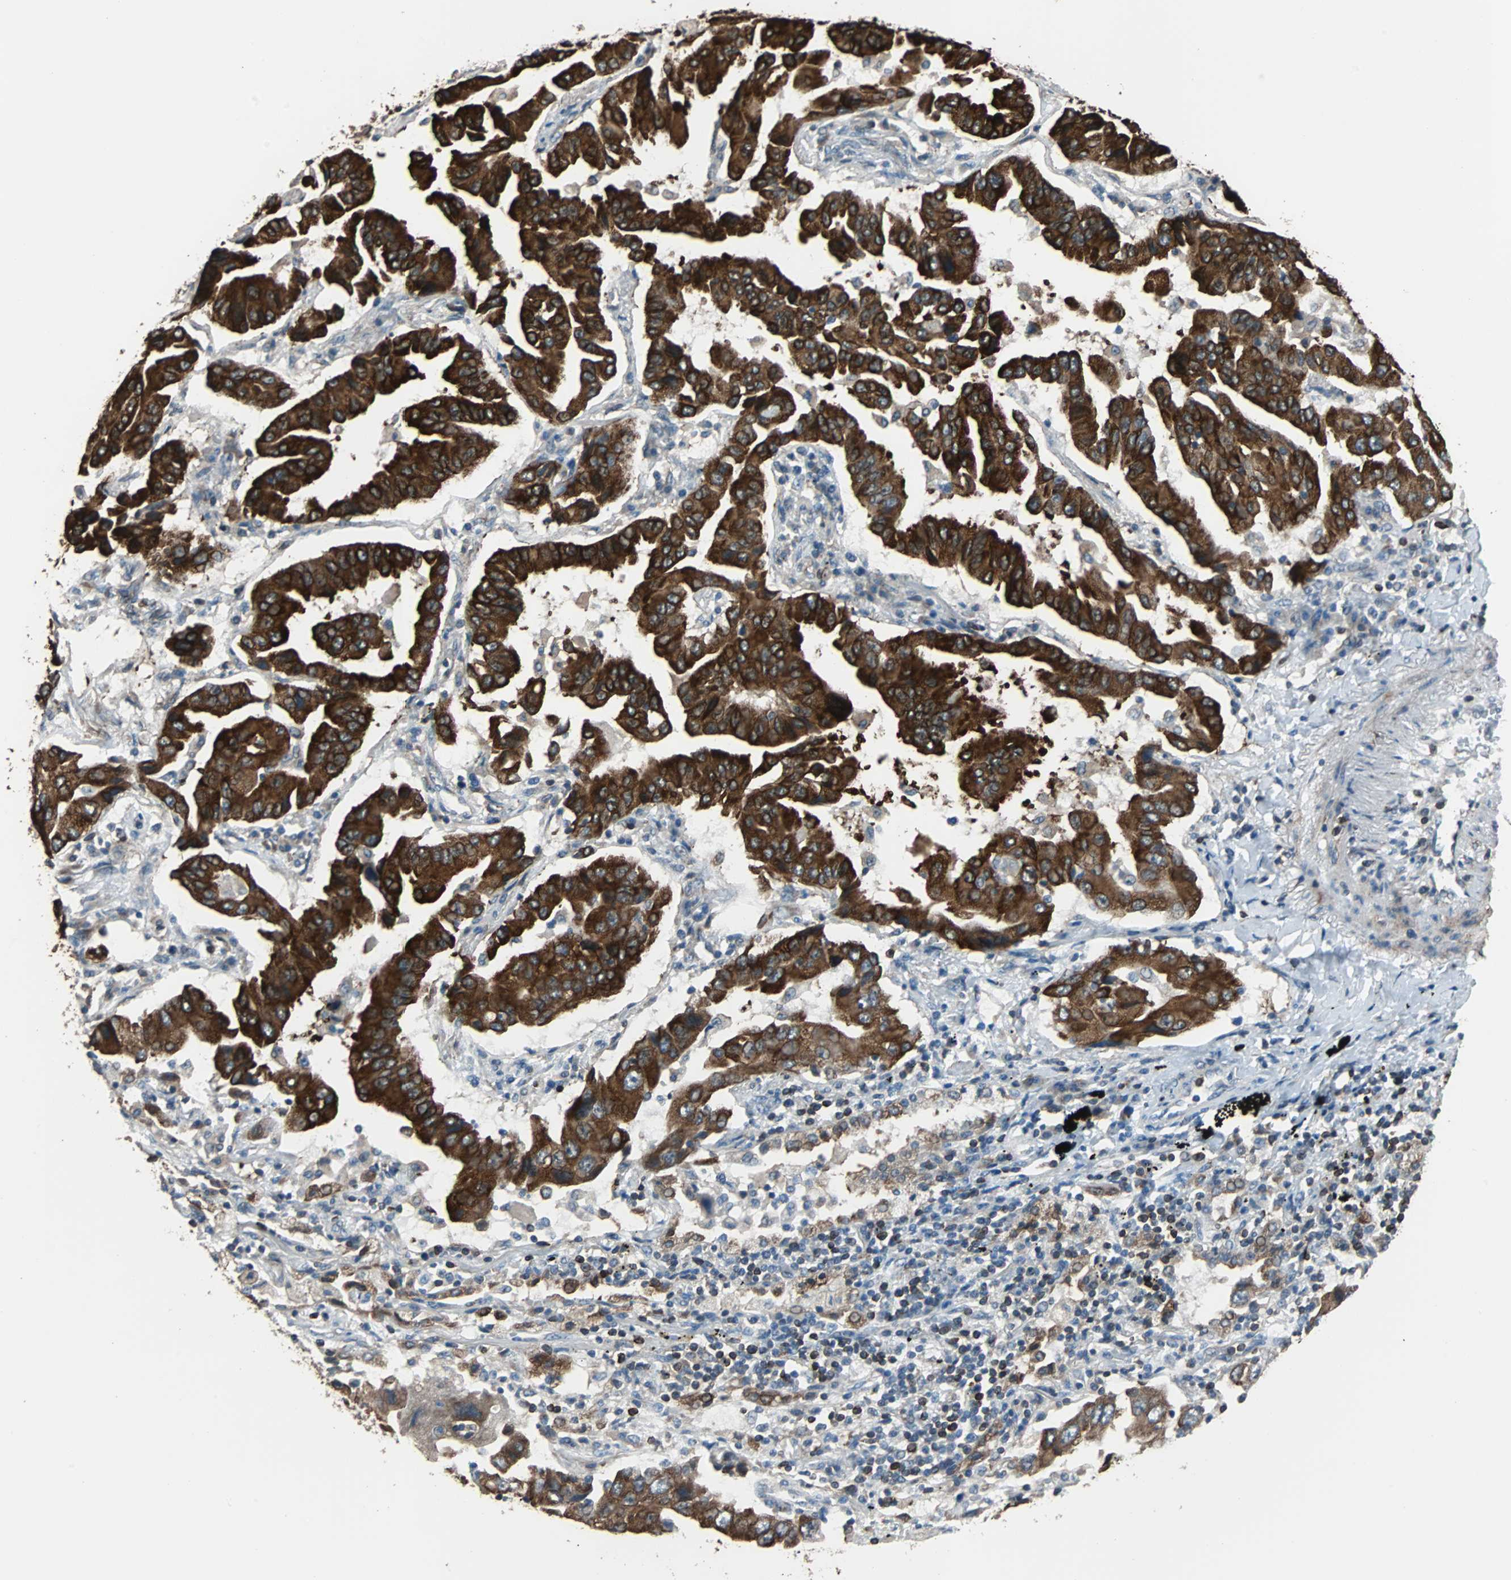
{"staining": {"intensity": "strong", "quantity": ">75%", "location": "cytoplasmic/membranous"}, "tissue": "lung cancer", "cell_type": "Tumor cells", "image_type": "cancer", "snomed": [{"axis": "morphology", "description": "Adenocarcinoma, NOS"}, {"axis": "topography", "description": "Lung"}], "caption": "DAB (3,3'-diaminobenzidine) immunohistochemical staining of adenocarcinoma (lung) exhibits strong cytoplasmic/membranous protein positivity in about >75% of tumor cells. (Stains: DAB in brown, nuclei in blue, Microscopy: brightfield microscopy at high magnification).", "gene": "PBXIP1", "patient": {"sex": "female", "age": 65}}